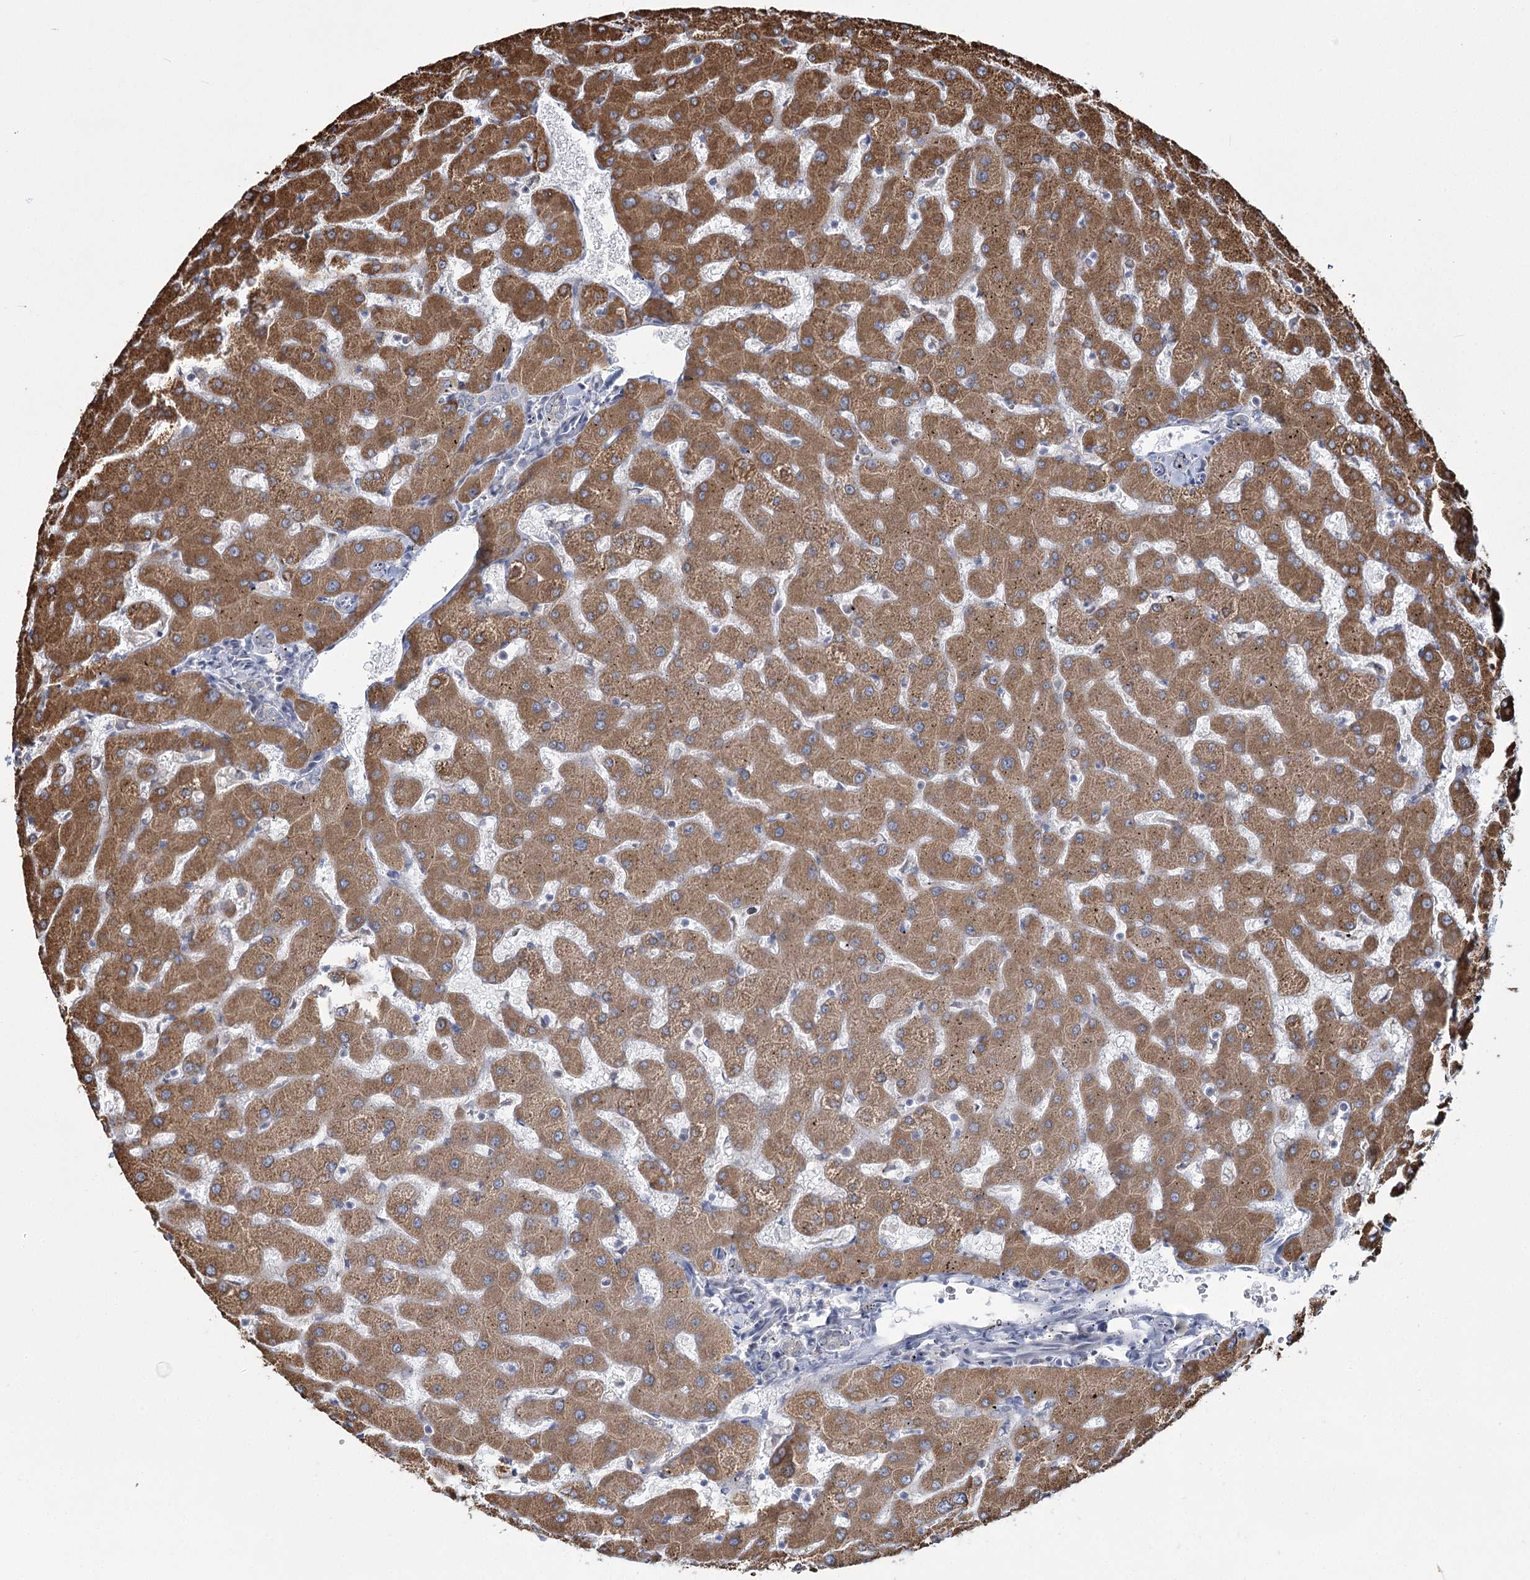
{"staining": {"intensity": "negative", "quantity": "none", "location": "none"}, "tissue": "liver", "cell_type": "Cholangiocytes", "image_type": "normal", "snomed": [{"axis": "morphology", "description": "Normal tissue, NOS"}, {"axis": "topography", "description": "Liver"}], "caption": "Photomicrograph shows no significant protein expression in cholangiocytes of unremarkable liver.", "gene": "ZCCHC9", "patient": {"sex": "female", "age": 63}}